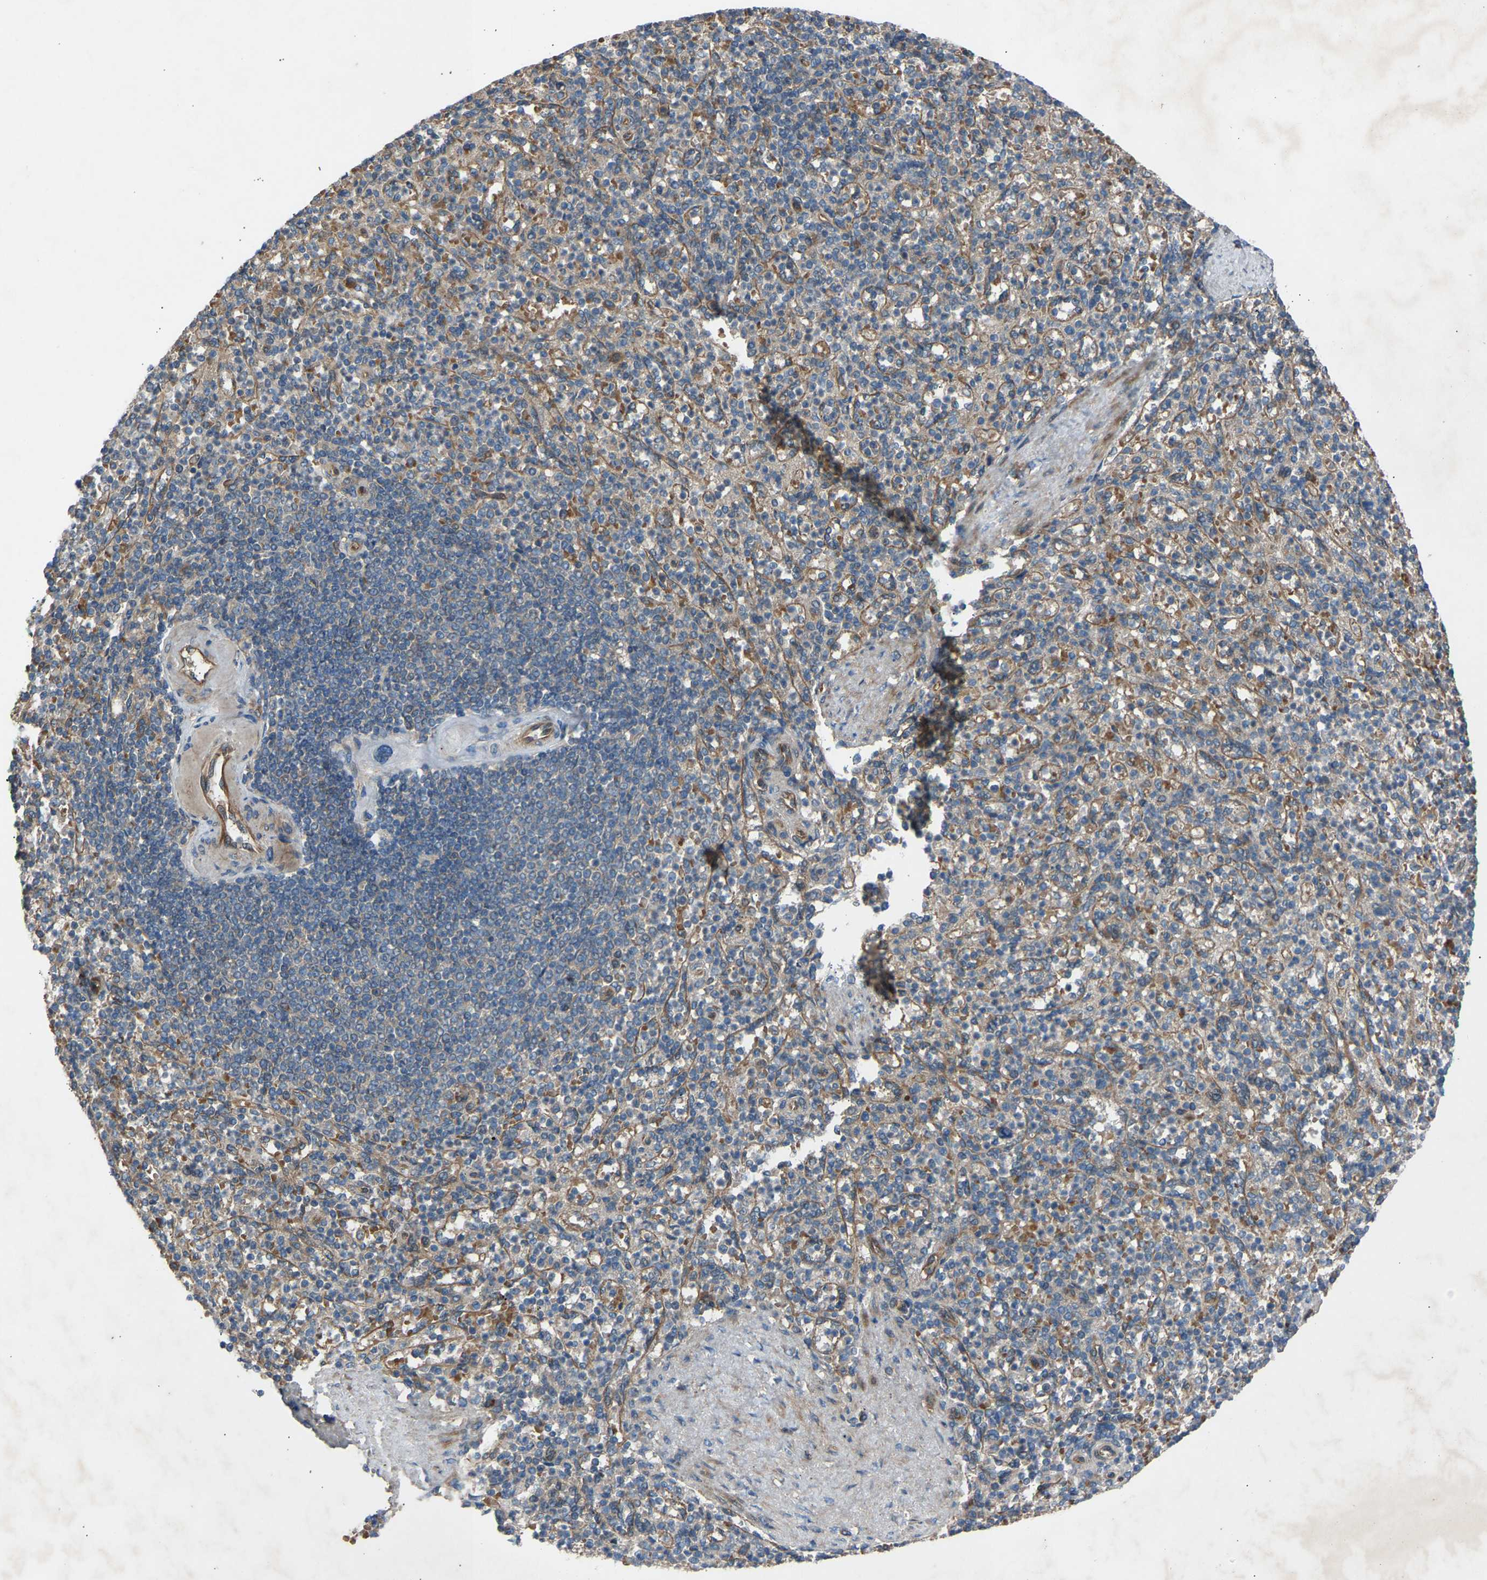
{"staining": {"intensity": "weak", "quantity": "<25%", "location": "cytoplasmic/membranous"}, "tissue": "spleen", "cell_type": "Cells in red pulp", "image_type": "normal", "snomed": [{"axis": "morphology", "description": "Normal tissue, NOS"}, {"axis": "topography", "description": "Spleen"}], "caption": "High magnification brightfield microscopy of normal spleen stained with DAB (brown) and counterstained with hematoxylin (blue): cells in red pulp show no significant positivity.", "gene": "GAS2L1", "patient": {"sex": "female", "age": 74}}